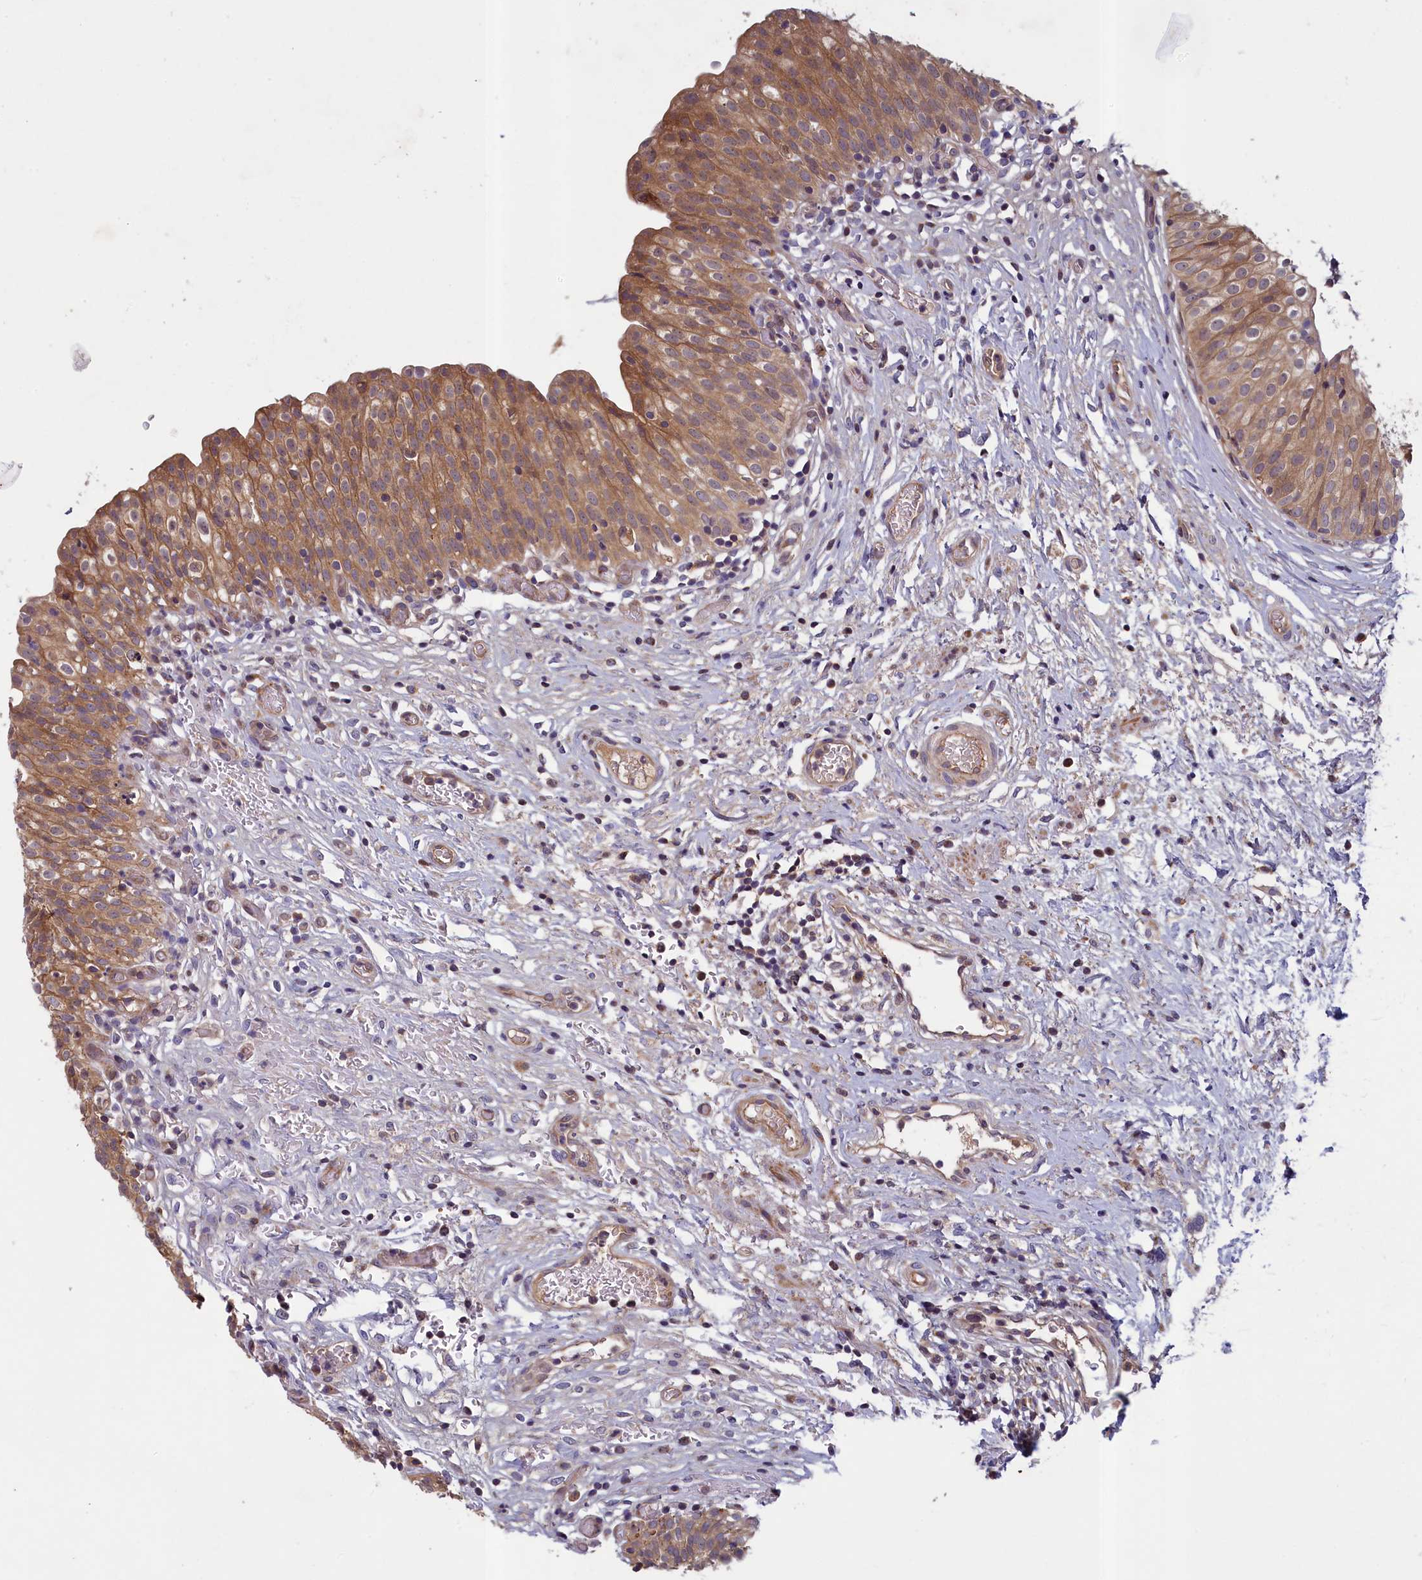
{"staining": {"intensity": "moderate", "quantity": ">75%", "location": "cytoplasmic/membranous"}, "tissue": "urinary bladder", "cell_type": "Urothelial cells", "image_type": "normal", "snomed": [{"axis": "morphology", "description": "Normal tissue, NOS"}, {"axis": "topography", "description": "Urinary bladder"}], "caption": "Immunohistochemical staining of unremarkable human urinary bladder exhibits medium levels of moderate cytoplasmic/membranous expression in approximately >75% of urothelial cells. The protein of interest is stained brown, and the nuclei are stained in blue (DAB (3,3'-diaminobenzidine) IHC with brightfield microscopy, high magnification).", "gene": "NUBP1", "patient": {"sex": "male", "age": 55}}